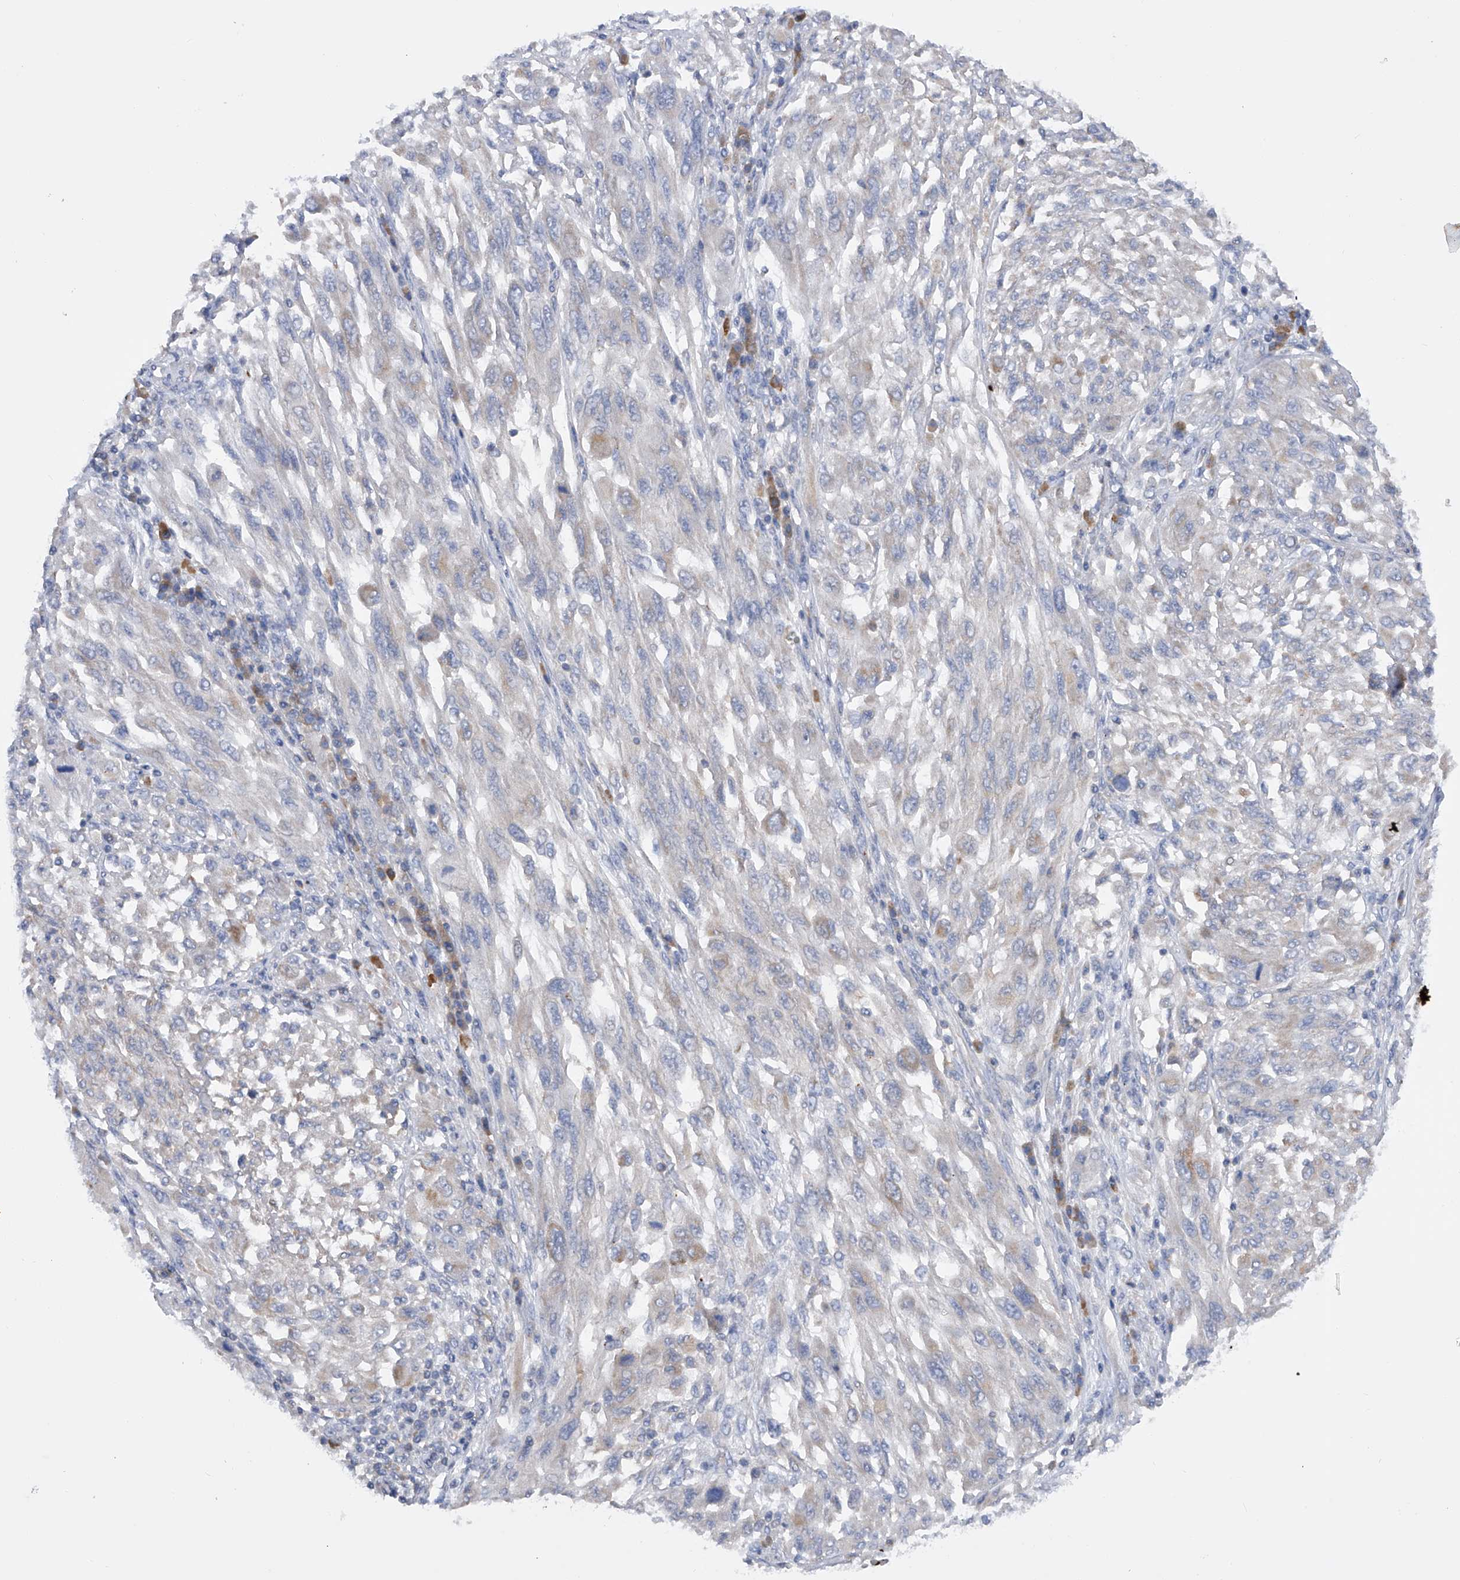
{"staining": {"intensity": "negative", "quantity": "none", "location": "none"}, "tissue": "melanoma", "cell_type": "Tumor cells", "image_type": "cancer", "snomed": [{"axis": "morphology", "description": "Malignant melanoma, NOS"}, {"axis": "topography", "description": "Skin"}], "caption": "A photomicrograph of human malignant melanoma is negative for staining in tumor cells.", "gene": "MLYCD", "patient": {"sex": "female", "age": 91}}